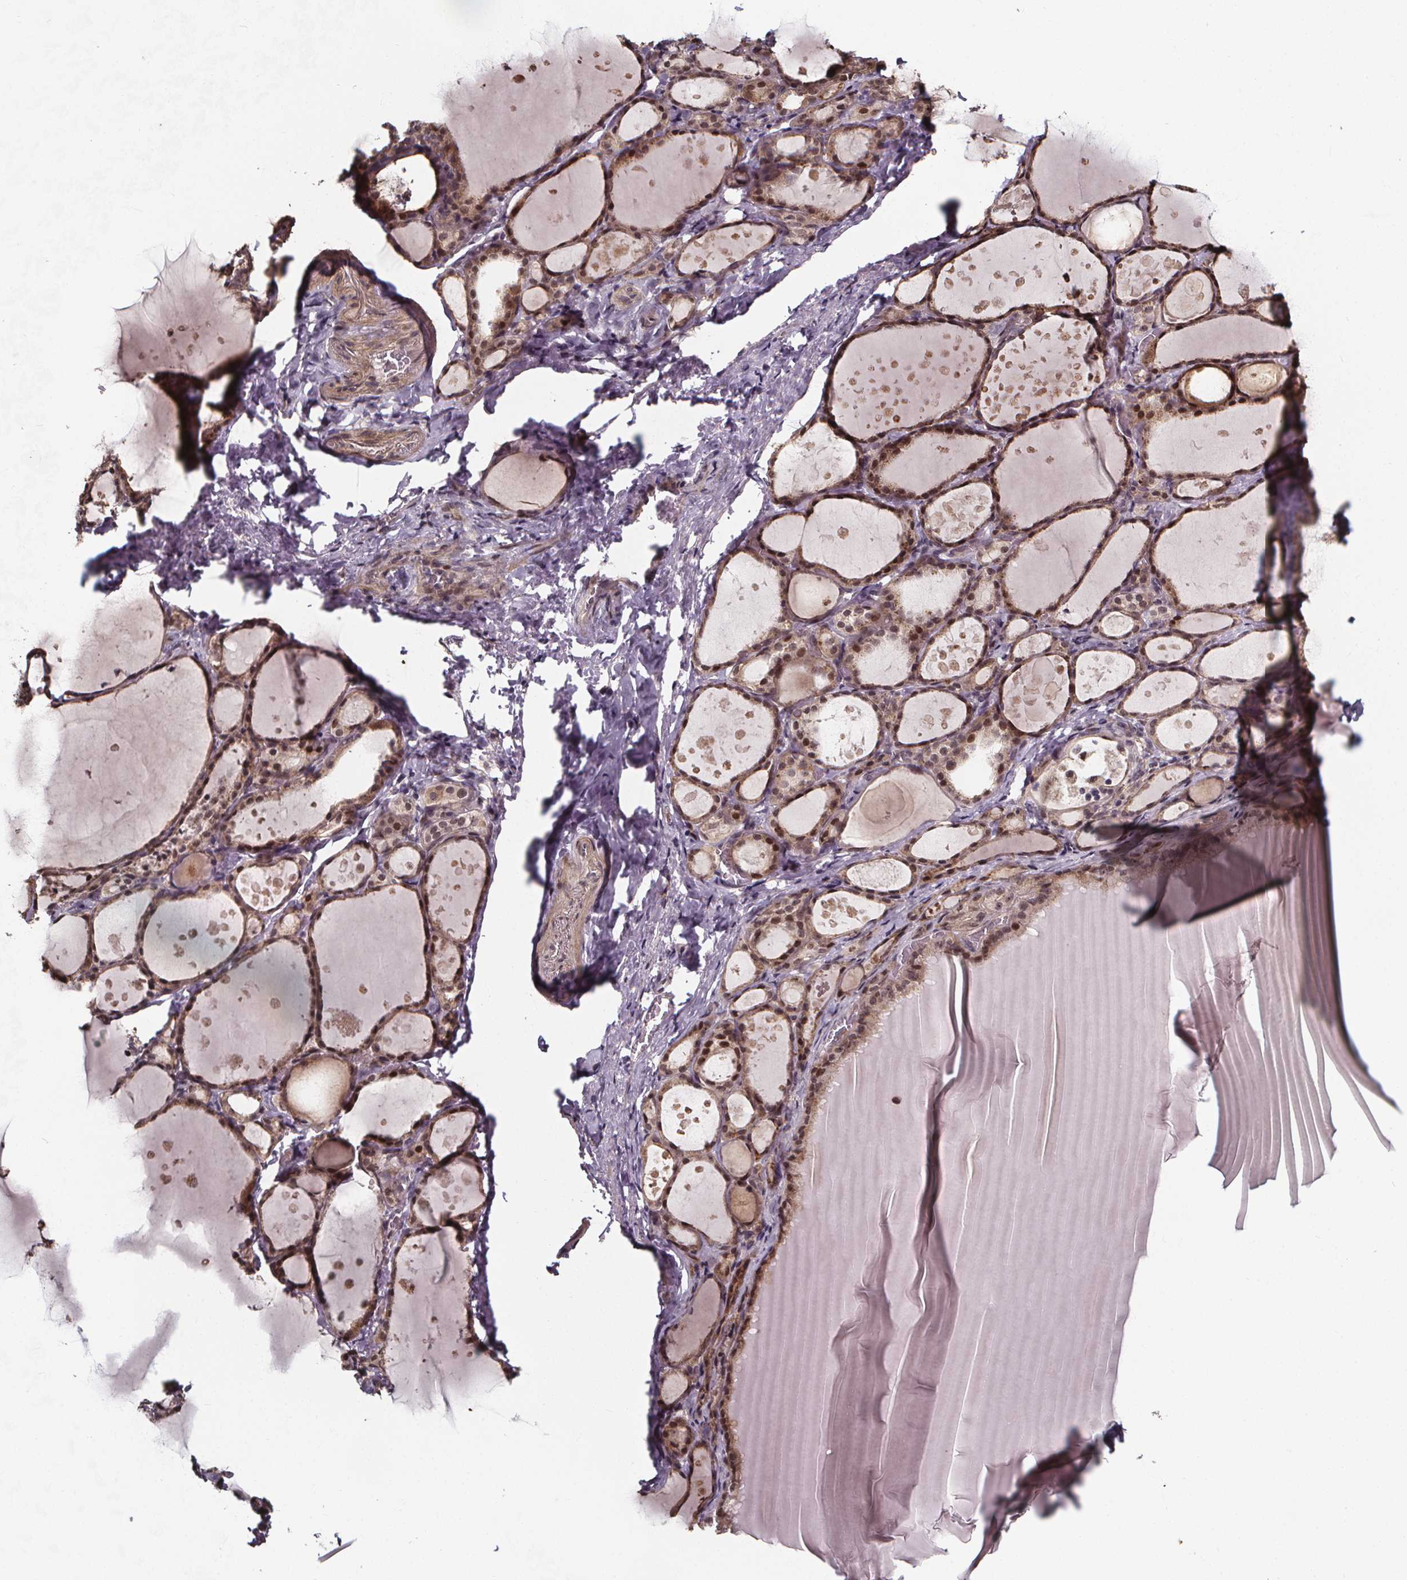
{"staining": {"intensity": "weak", "quantity": "25%-75%", "location": "cytoplasmic/membranous,nuclear"}, "tissue": "thyroid gland", "cell_type": "Glandular cells", "image_type": "normal", "snomed": [{"axis": "morphology", "description": "Normal tissue, NOS"}, {"axis": "topography", "description": "Thyroid gland"}], "caption": "Protein staining reveals weak cytoplasmic/membranous,nuclear staining in about 25%-75% of glandular cells in normal thyroid gland.", "gene": "DDIT3", "patient": {"sex": "male", "age": 68}}